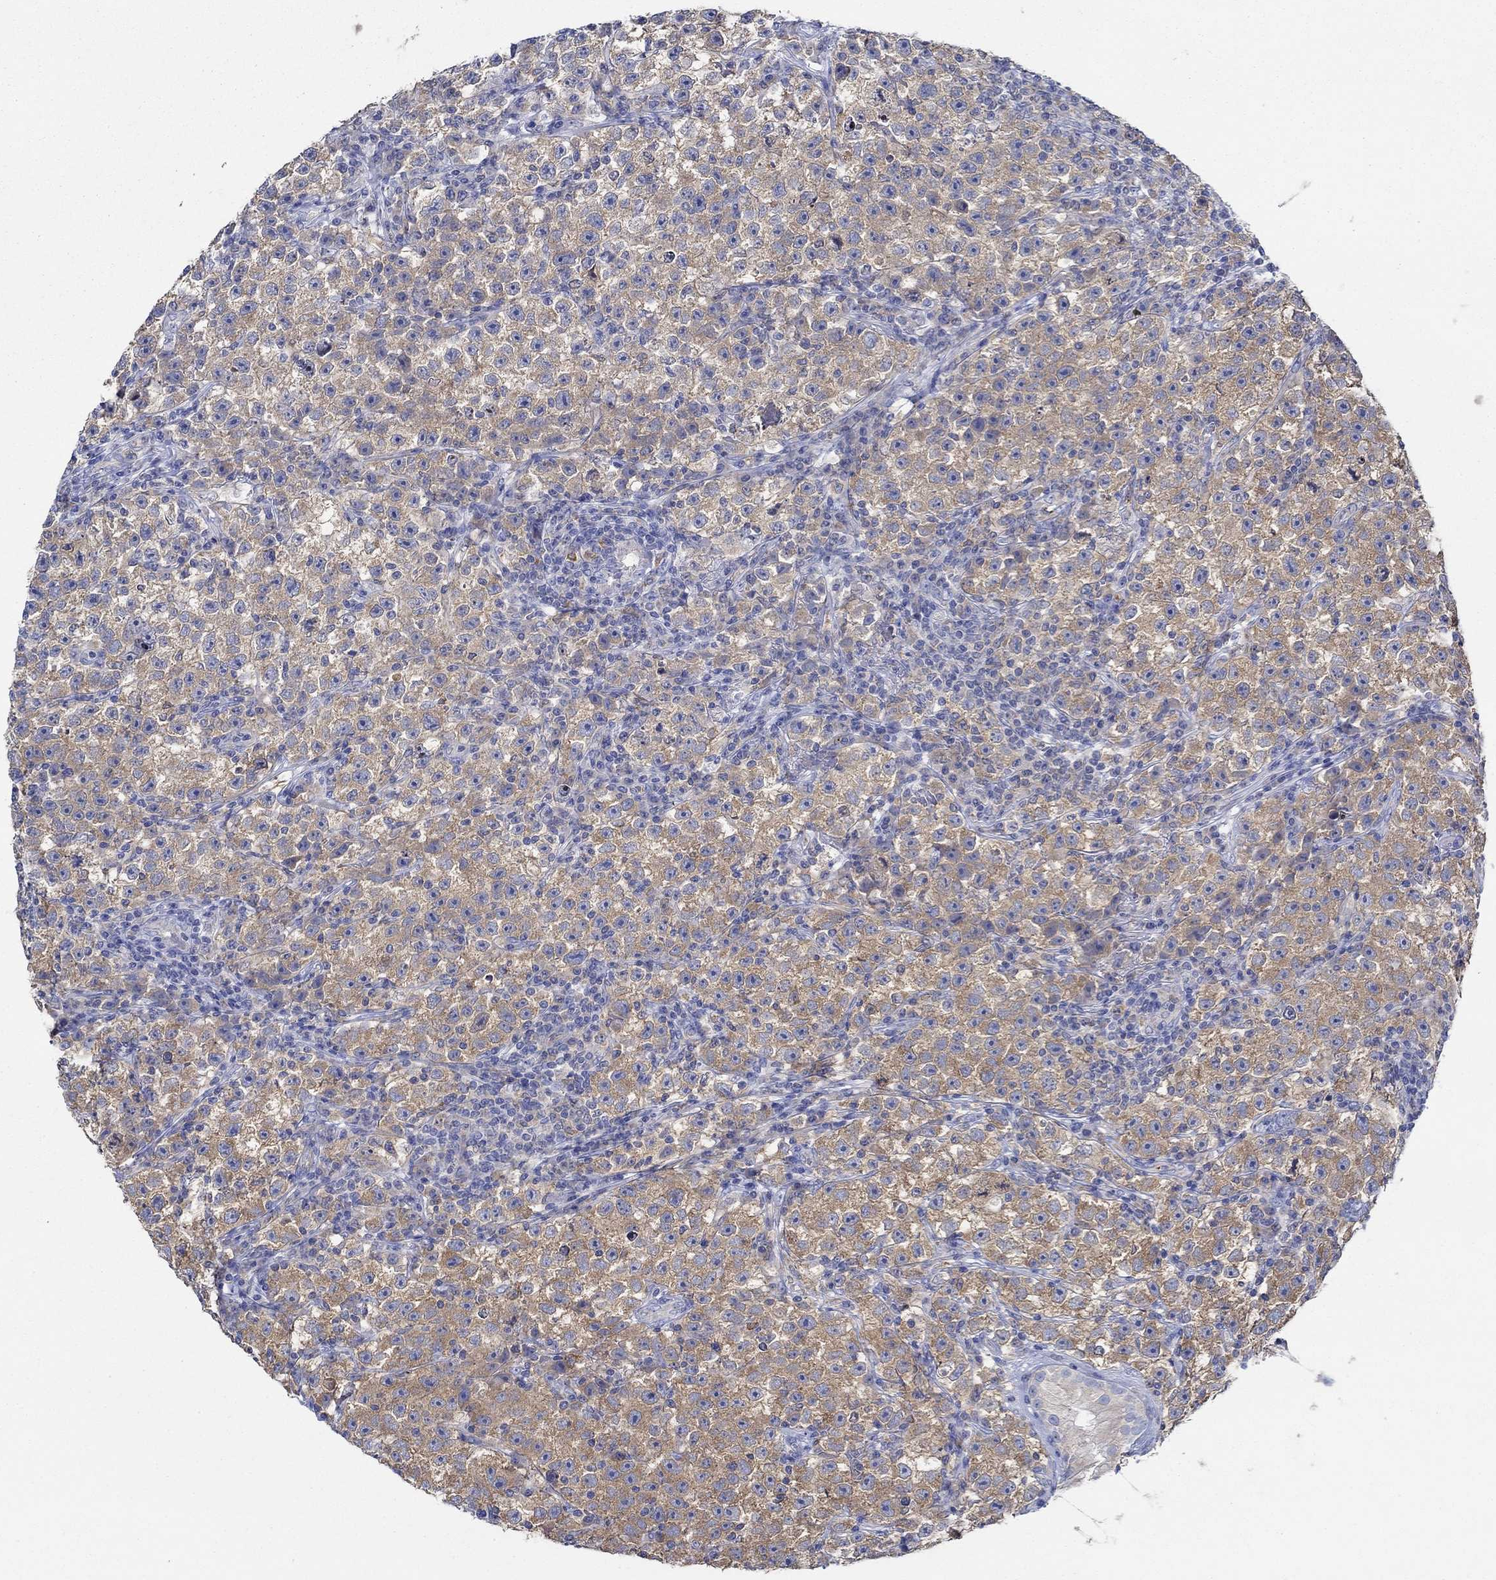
{"staining": {"intensity": "moderate", "quantity": "25%-75%", "location": "cytoplasmic/membranous"}, "tissue": "testis cancer", "cell_type": "Tumor cells", "image_type": "cancer", "snomed": [{"axis": "morphology", "description": "Seminoma, NOS"}, {"axis": "topography", "description": "Testis"}], "caption": "This is an image of IHC staining of testis cancer, which shows moderate staining in the cytoplasmic/membranous of tumor cells.", "gene": "SLC27A3", "patient": {"sex": "male", "age": 22}}